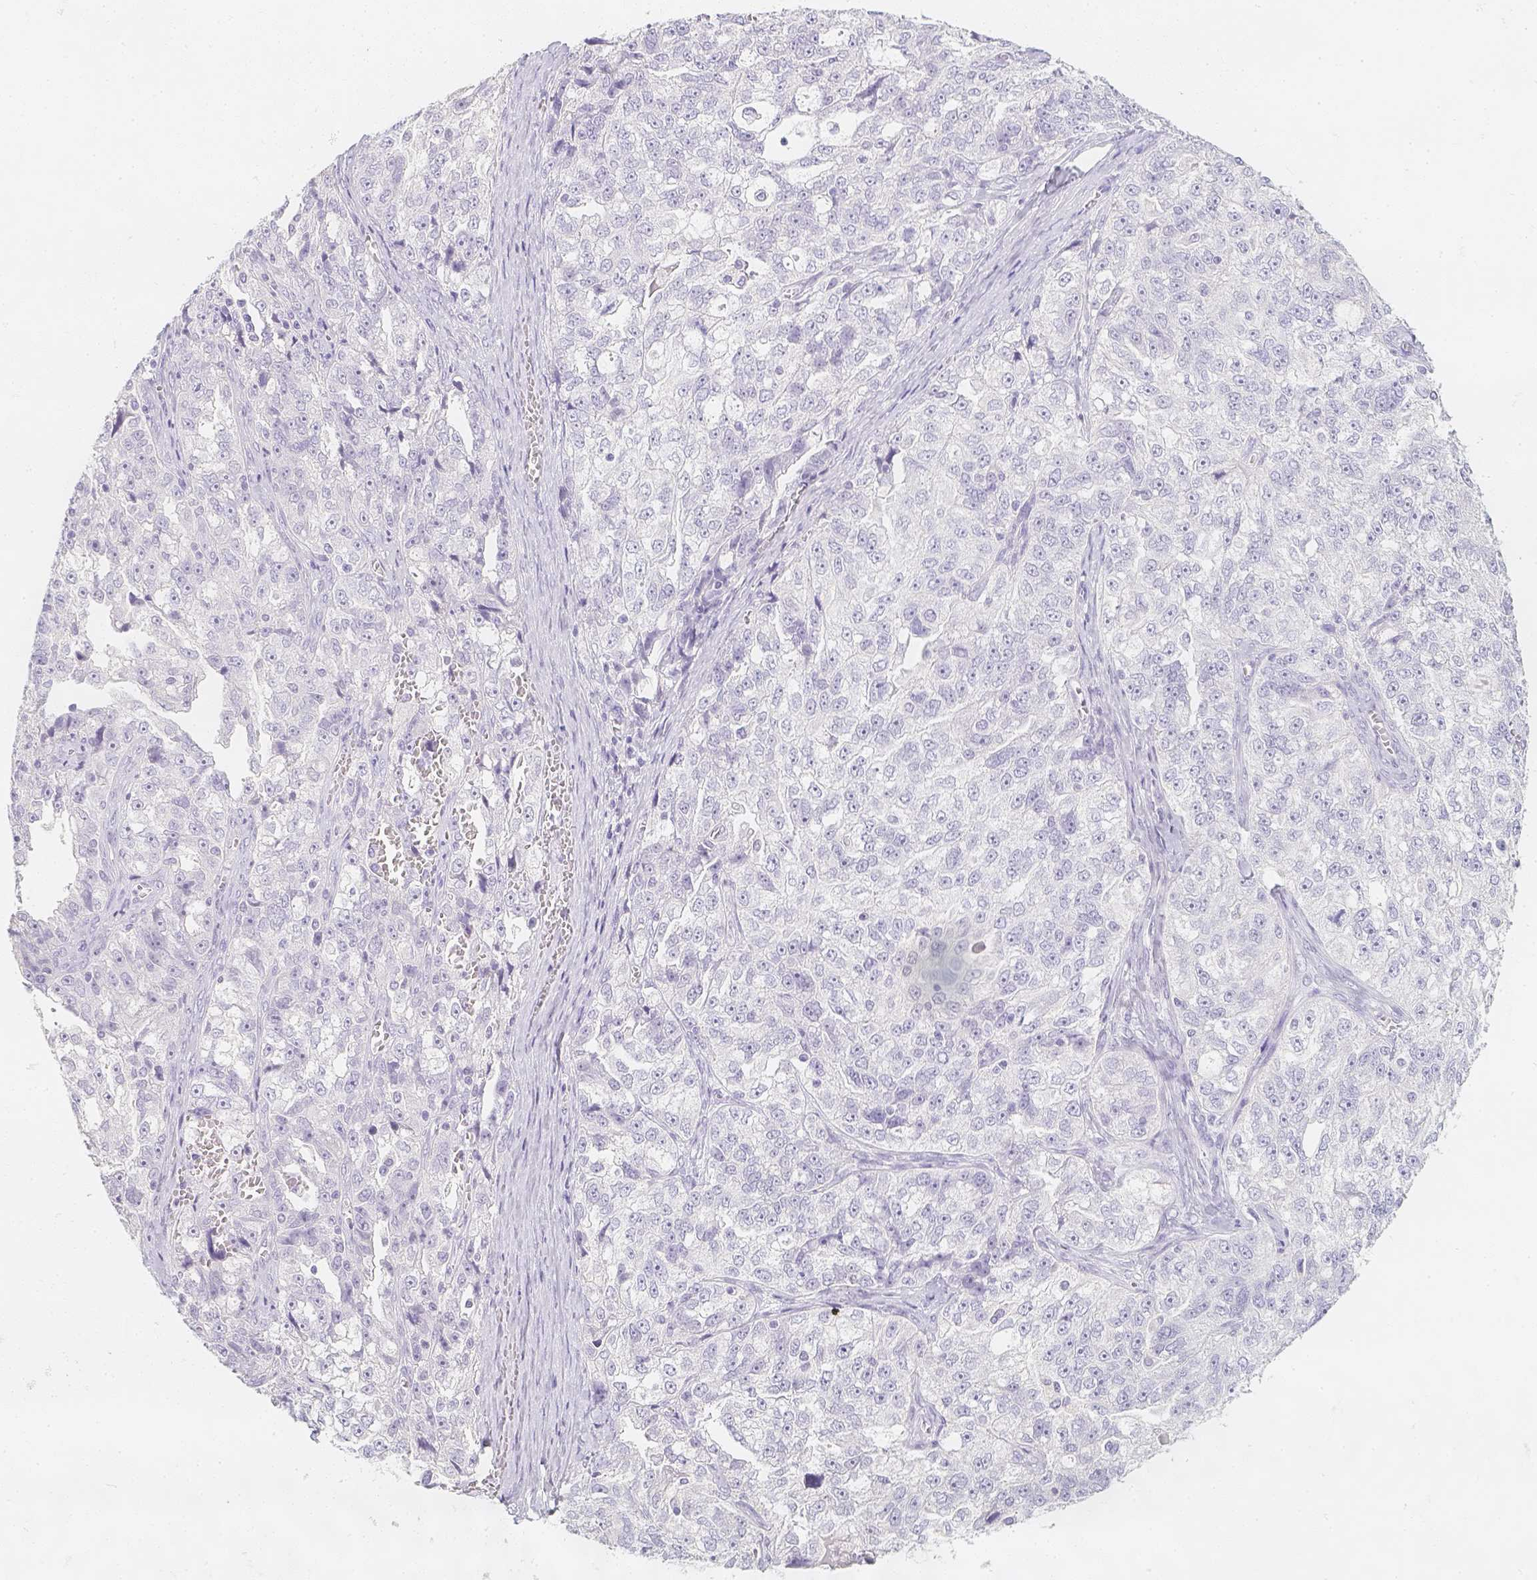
{"staining": {"intensity": "negative", "quantity": "none", "location": "none"}, "tissue": "ovarian cancer", "cell_type": "Tumor cells", "image_type": "cancer", "snomed": [{"axis": "morphology", "description": "Cystadenocarcinoma, serous, NOS"}, {"axis": "topography", "description": "Ovary"}], "caption": "IHC micrograph of neoplastic tissue: human ovarian cancer stained with DAB demonstrates no significant protein positivity in tumor cells. (Stains: DAB immunohistochemistry (IHC) with hematoxylin counter stain, Microscopy: brightfield microscopy at high magnification).", "gene": "SLC18A1", "patient": {"sex": "female", "age": 51}}